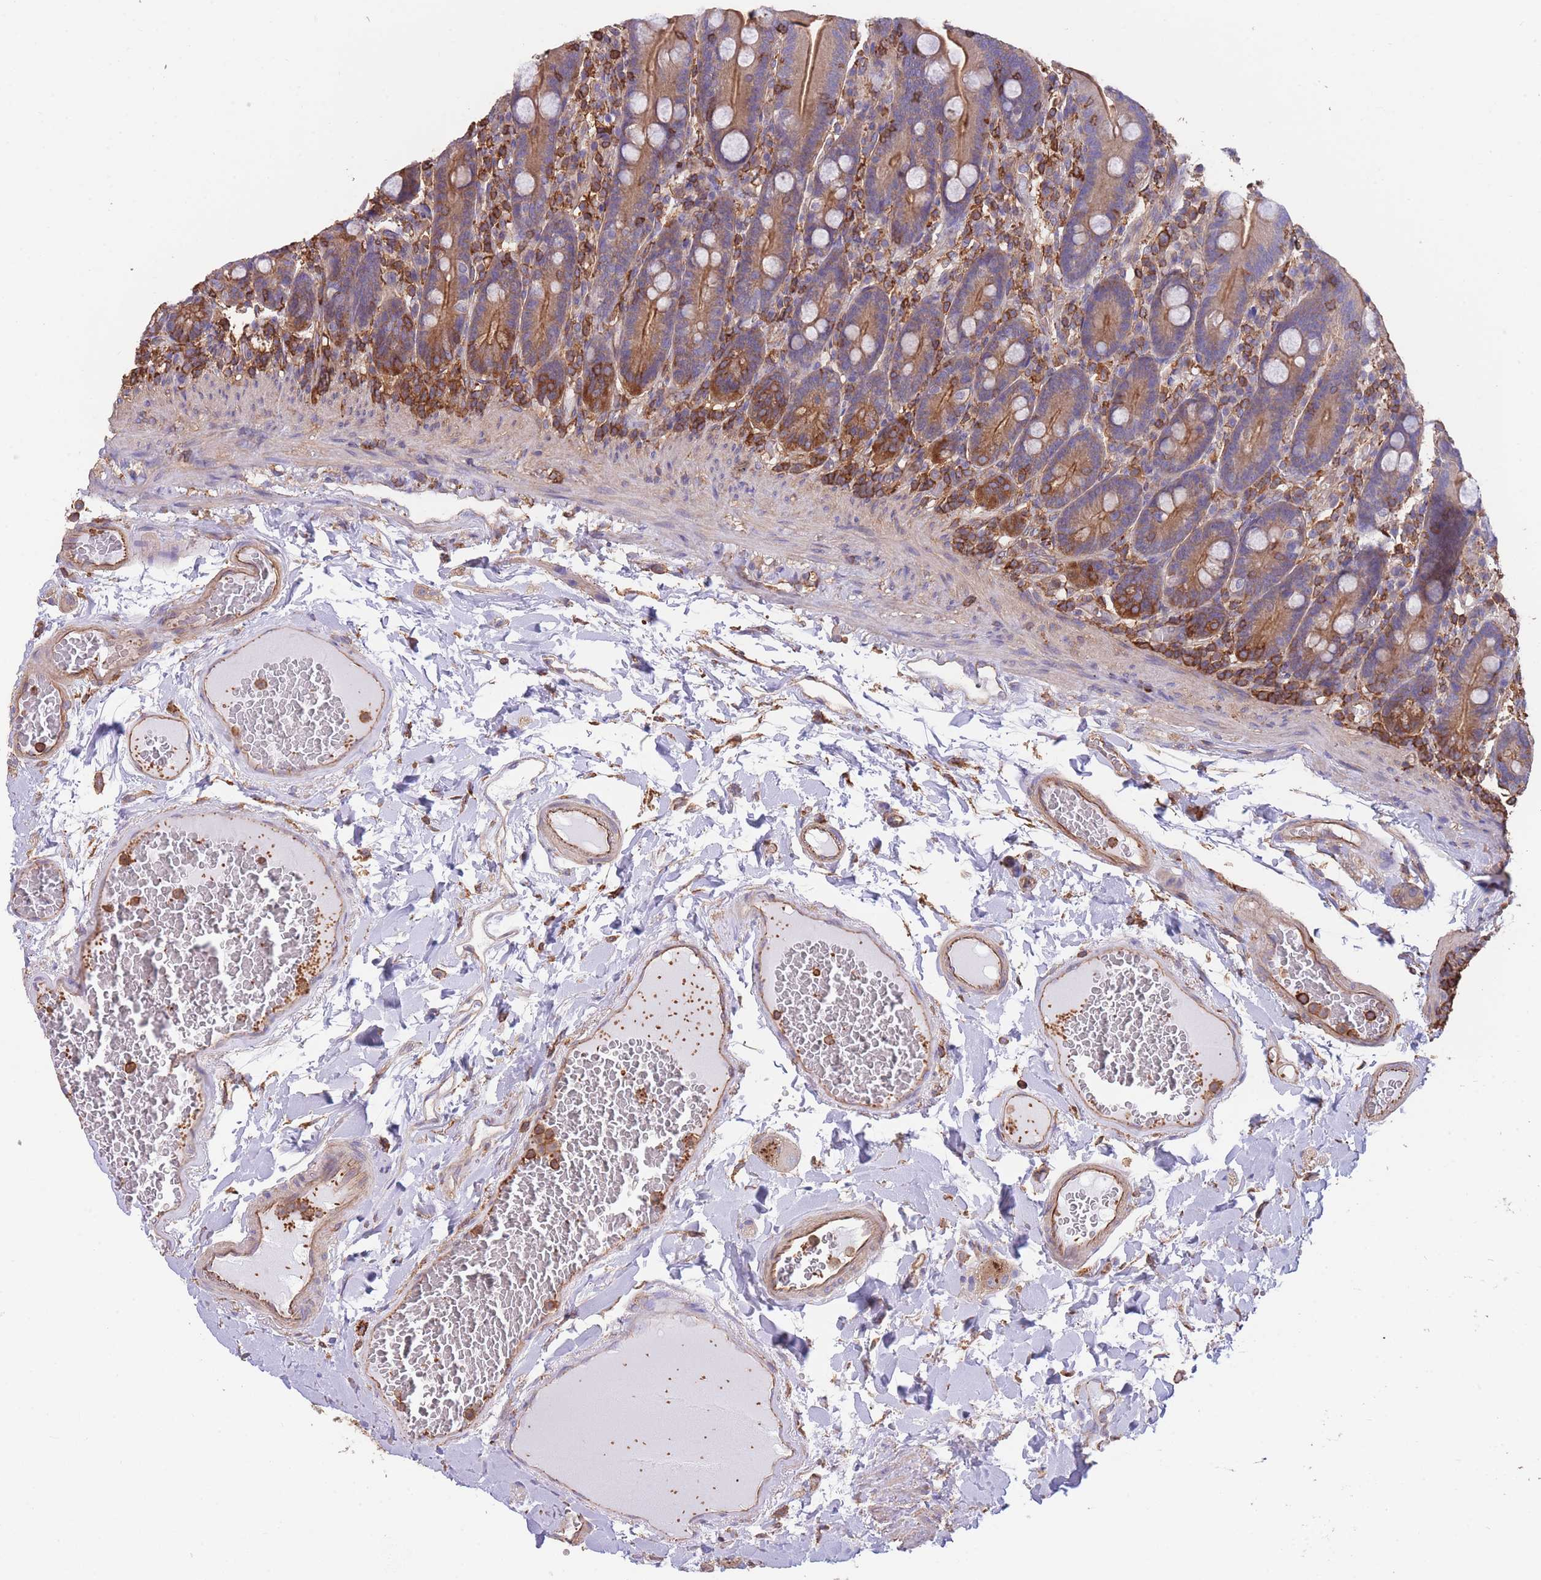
{"staining": {"intensity": "moderate", "quantity": ">75%", "location": "cytoplasmic/membranous"}, "tissue": "duodenum", "cell_type": "Glandular cells", "image_type": "normal", "snomed": [{"axis": "morphology", "description": "Normal tissue, NOS"}, {"axis": "topography", "description": "Duodenum"}], "caption": "Immunohistochemistry (IHC) staining of benign duodenum, which reveals medium levels of moderate cytoplasmic/membranous expression in about >75% of glandular cells indicating moderate cytoplasmic/membranous protein staining. The staining was performed using DAB (brown) for protein detection and nuclei were counterstained in hematoxylin (blue).", "gene": "LRRN4CL", "patient": {"sex": "female", "age": 62}}